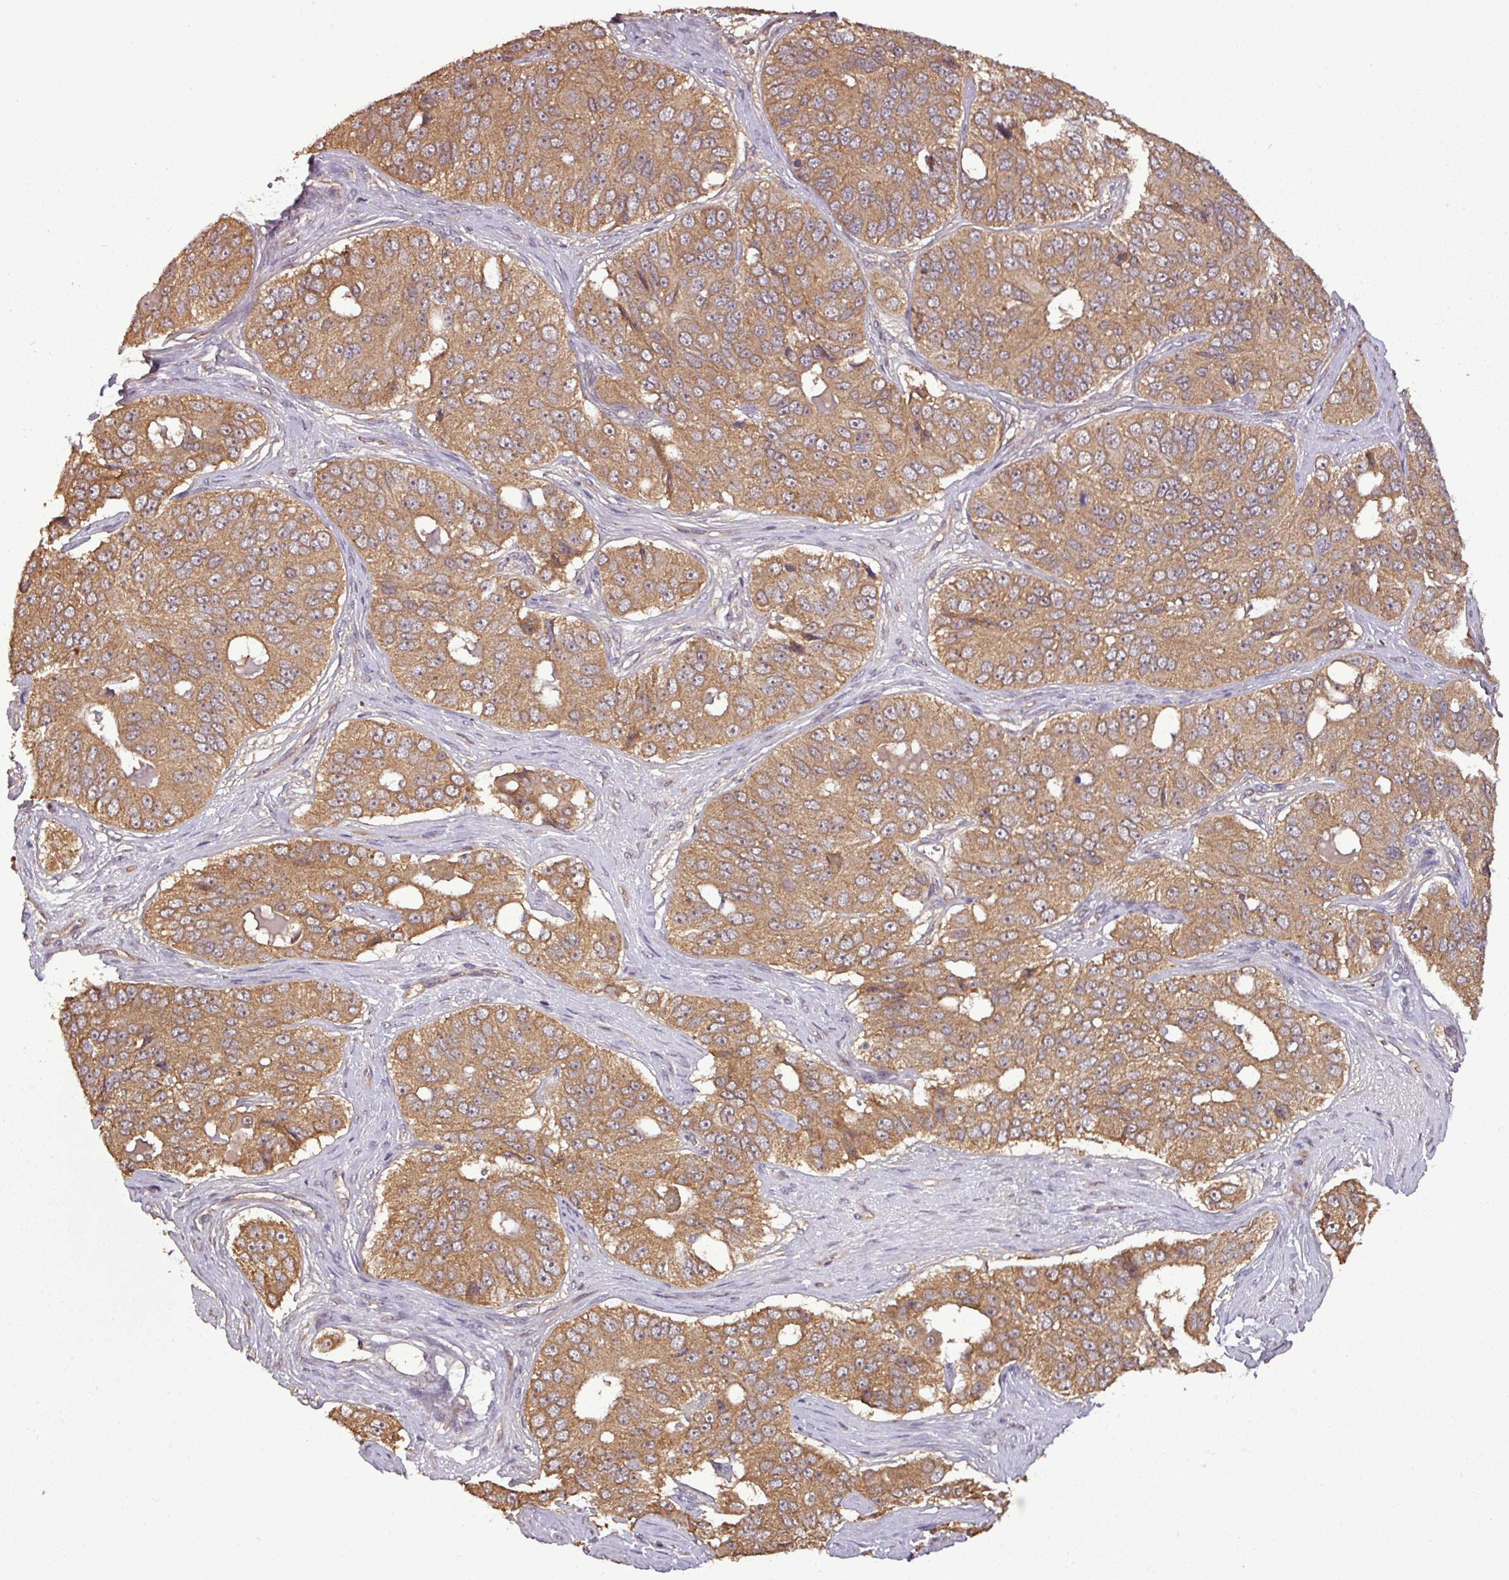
{"staining": {"intensity": "moderate", "quantity": ">75%", "location": "cytoplasmic/membranous"}, "tissue": "ovarian cancer", "cell_type": "Tumor cells", "image_type": "cancer", "snomed": [{"axis": "morphology", "description": "Carcinoma, endometroid"}, {"axis": "topography", "description": "Ovary"}], "caption": "The immunohistochemical stain highlights moderate cytoplasmic/membranous positivity in tumor cells of ovarian cancer (endometroid carcinoma) tissue. Nuclei are stained in blue.", "gene": "NT5C3A", "patient": {"sex": "female", "age": 51}}